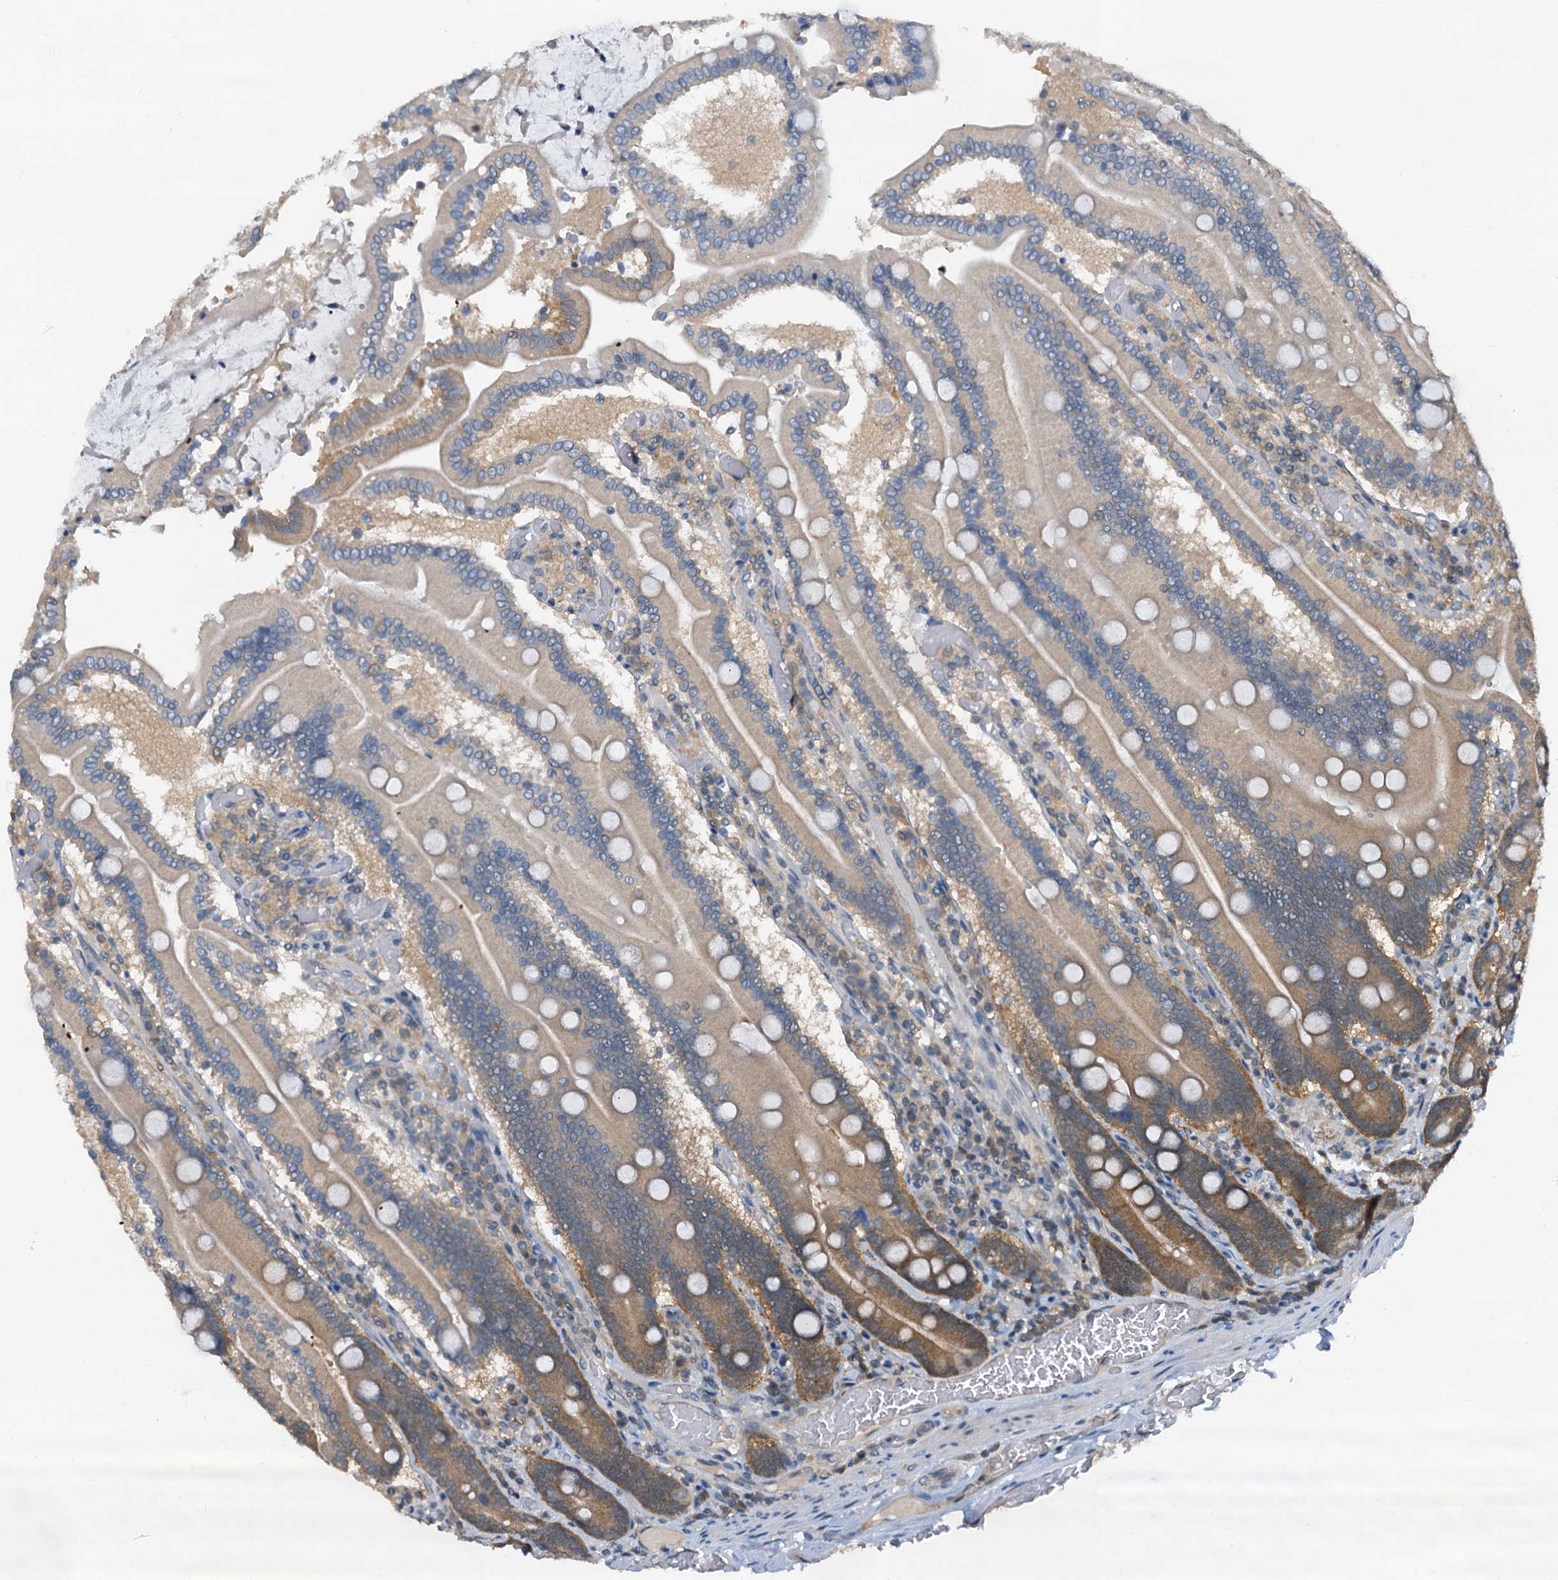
{"staining": {"intensity": "strong", "quantity": "25%-75%", "location": "cytoplasmic/membranous"}, "tissue": "duodenum", "cell_type": "Glandular cells", "image_type": "normal", "snomed": [{"axis": "morphology", "description": "Normal tissue, NOS"}, {"axis": "topography", "description": "Duodenum"}], "caption": "High-magnification brightfield microscopy of benign duodenum stained with DAB (brown) and counterstained with hematoxylin (blue). glandular cells exhibit strong cytoplasmic/membranous expression is present in about25%-75% of cells.", "gene": "PTGES3", "patient": {"sex": "female", "age": 62}}